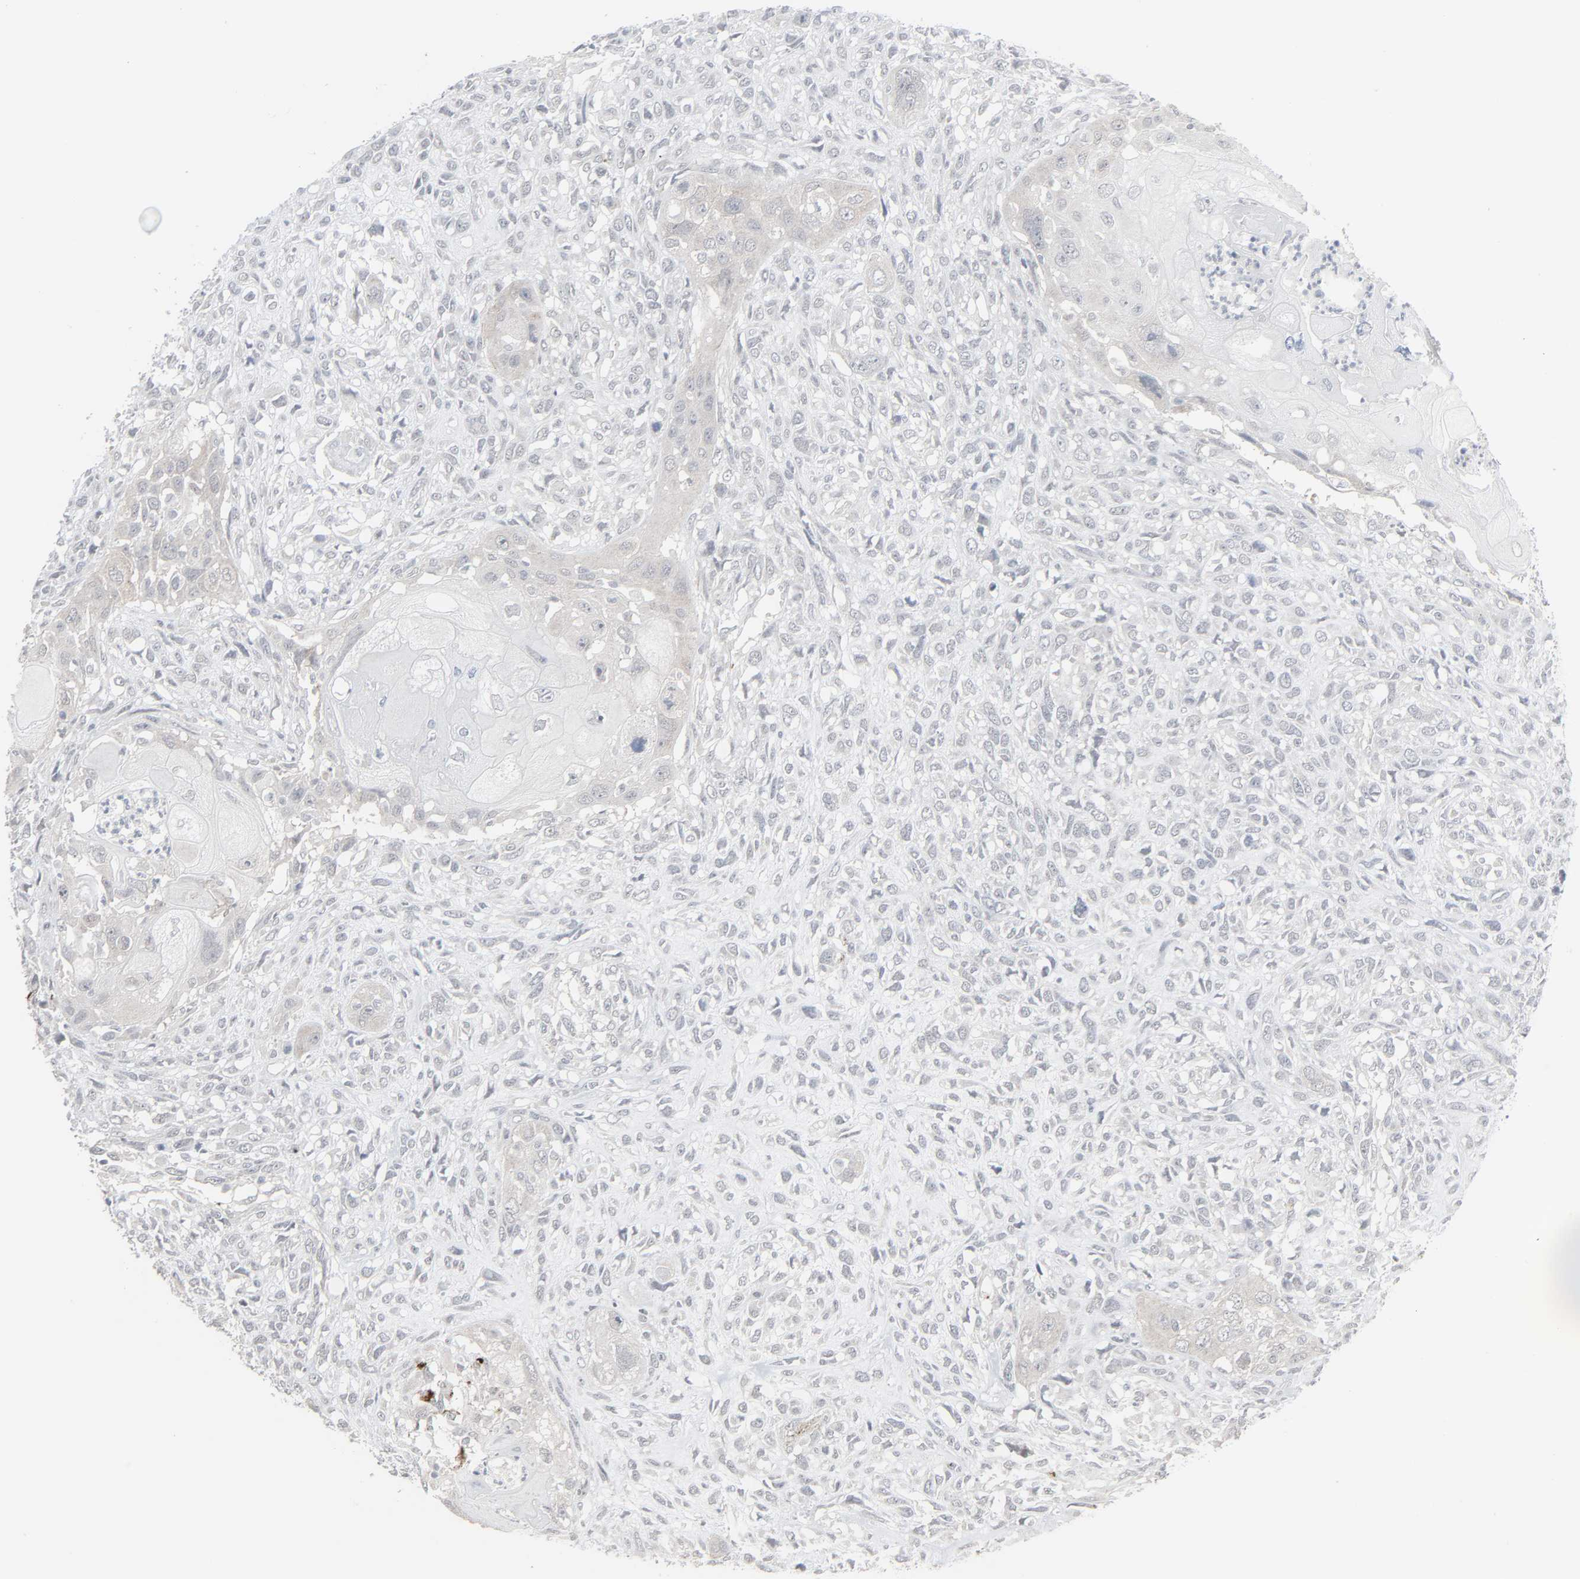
{"staining": {"intensity": "negative", "quantity": "none", "location": "none"}, "tissue": "head and neck cancer", "cell_type": "Tumor cells", "image_type": "cancer", "snomed": [{"axis": "morphology", "description": "Neoplasm, malignant, NOS"}, {"axis": "topography", "description": "Salivary gland"}, {"axis": "topography", "description": "Head-Neck"}], "caption": "The immunohistochemistry (IHC) histopathology image has no significant staining in tumor cells of head and neck malignant neoplasm tissue.", "gene": "NEUROD1", "patient": {"sex": "male", "age": 43}}